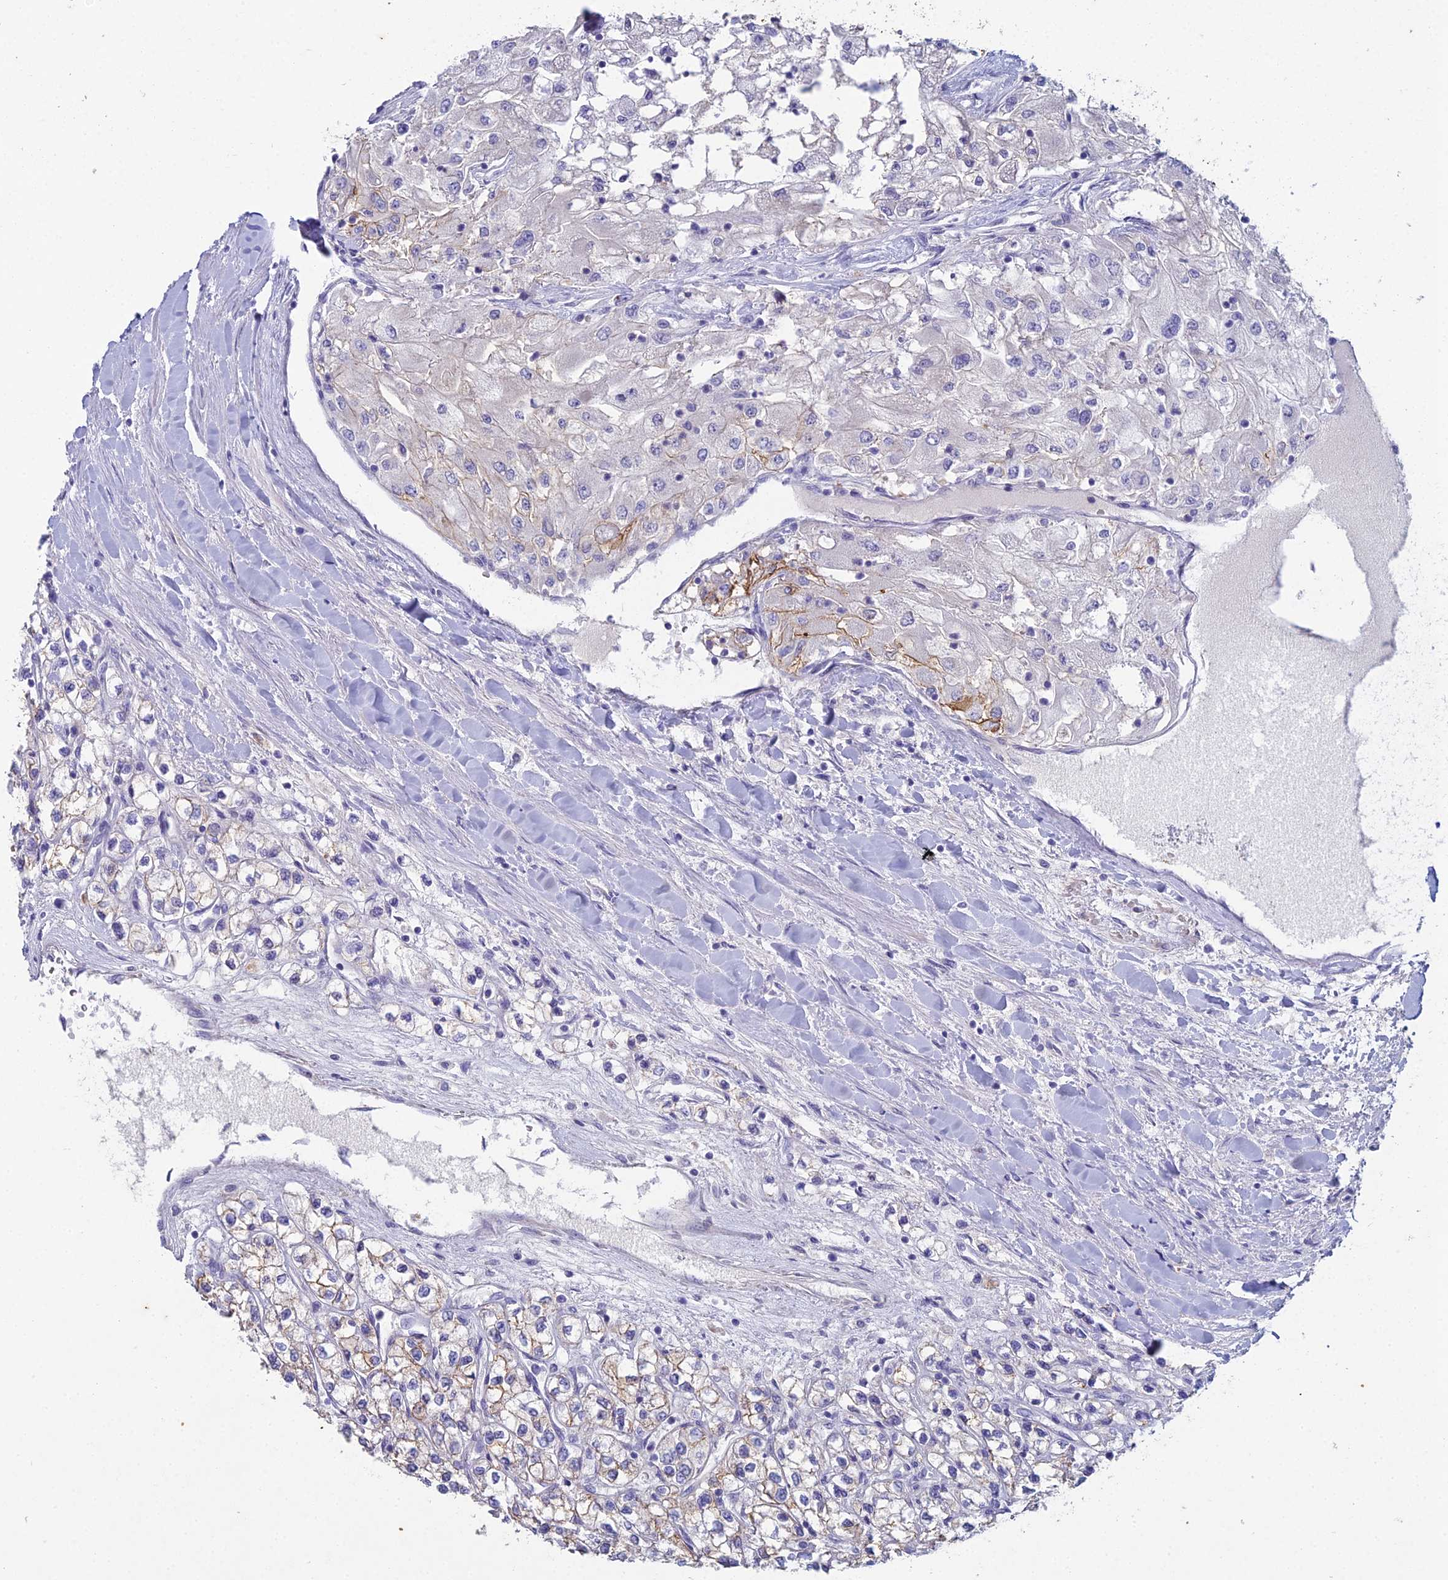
{"staining": {"intensity": "negative", "quantity": "none", "location": "none"}, "tissue": "renal cancer", "cell_type": "Tumor cells", "image_type": "cancer", "snomed": [{"axis": "morphology", "description": "Adenocarcinoma, NOS"}, {"axis": "topography", "description": "Kidney"}], "caption": "This is an immunohistochemistry histopathology image of renal cancer. There is no positivity in tumor cells.", "gene": "NCAM1", "patient": {"sex": "male", "age": 80}}